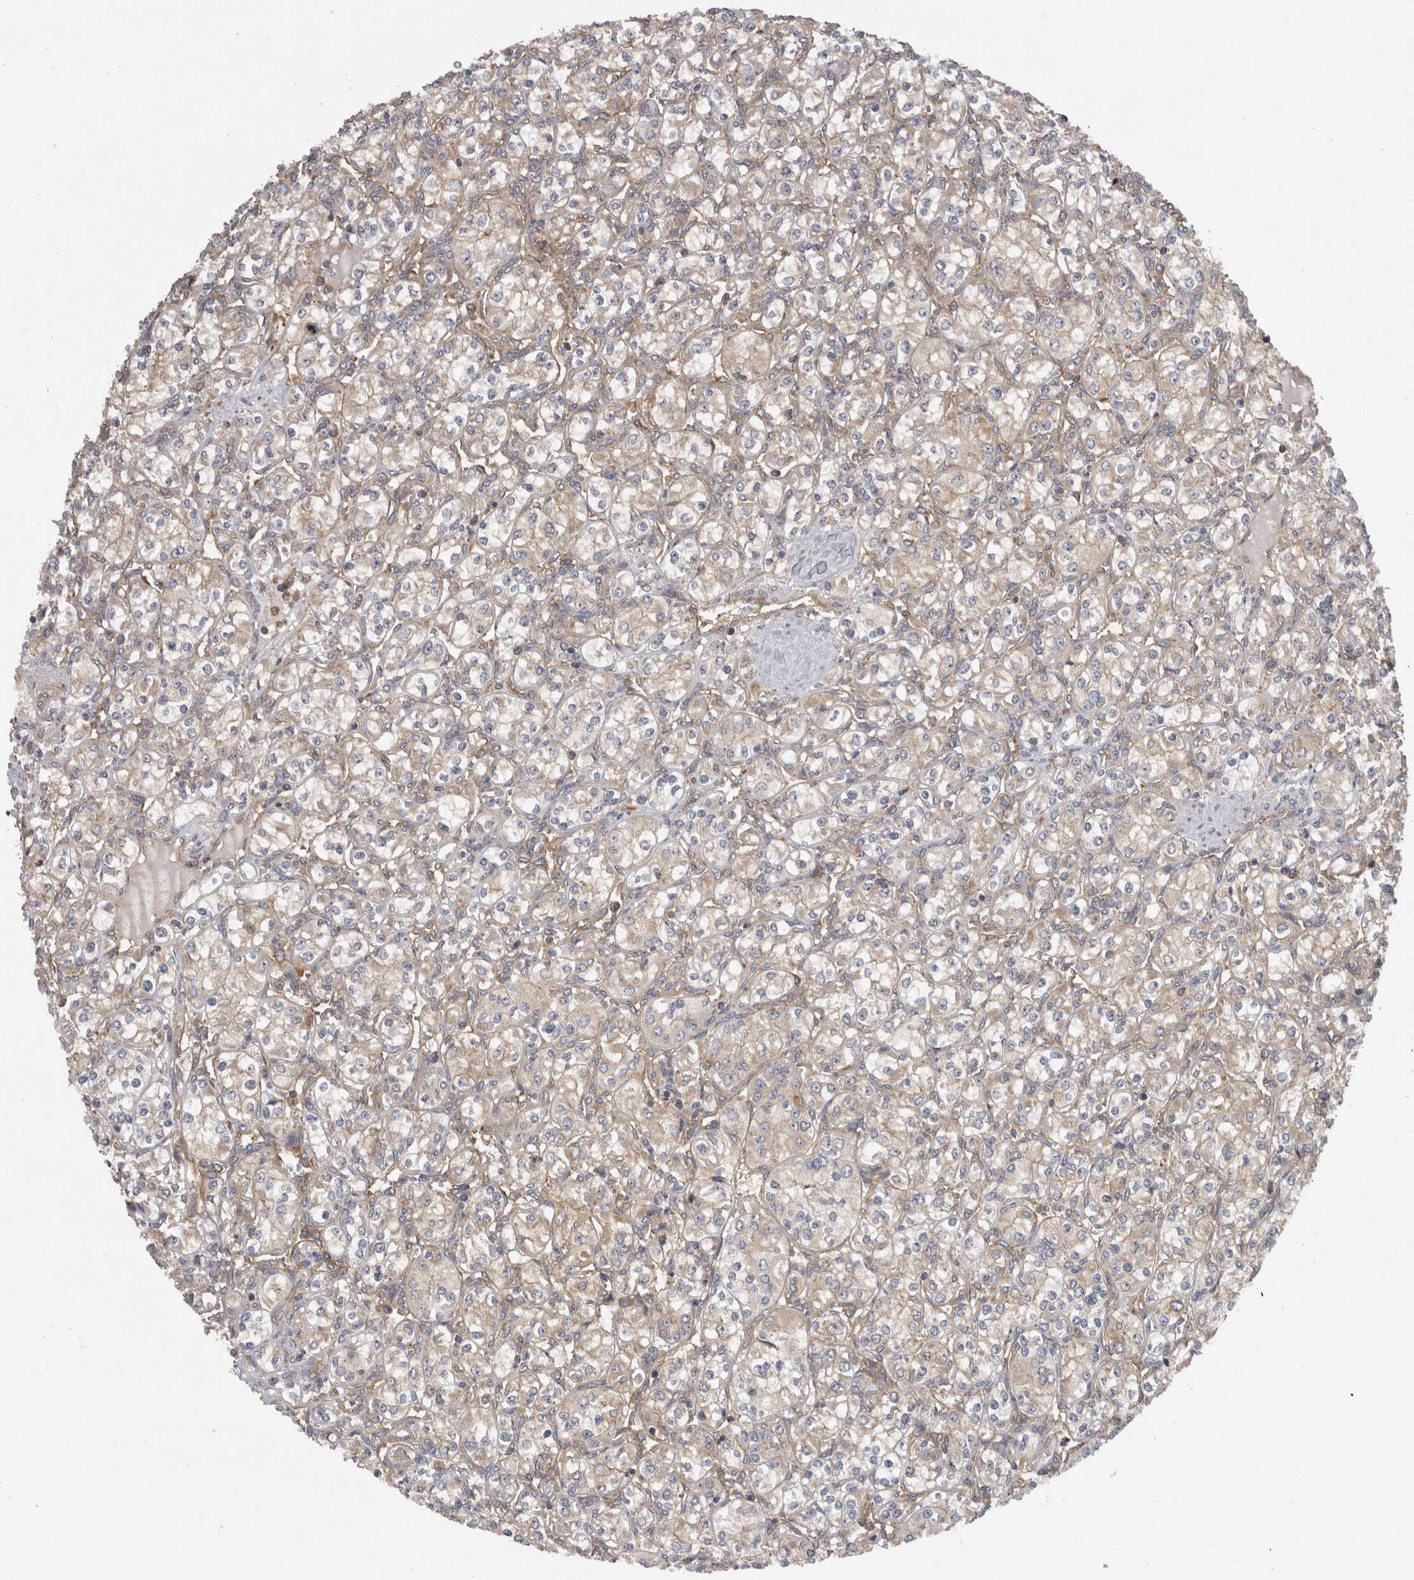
{"staining": {"intensity": "weak", "quantity": "25%-75%", "location": "cytoplasmic/membranous"}, "tissue": "renal cancer", "cell_type": "Tumor cells", "image_type": "cancer", "snomed": [{"axis": "morphology", "description": "Adenocarcinoma, NOS"}, {"axis": "topography", "description": "Kidney"}], "caption": "Renal adenocarcinoma tissue shows weak cytoplasmic/membranous staining in approximately 25%-75% of tumor cells, visualized by immunohistochemistry.", "gene": "SMCR8", "patient": {"sex": "male", "age": 77}}